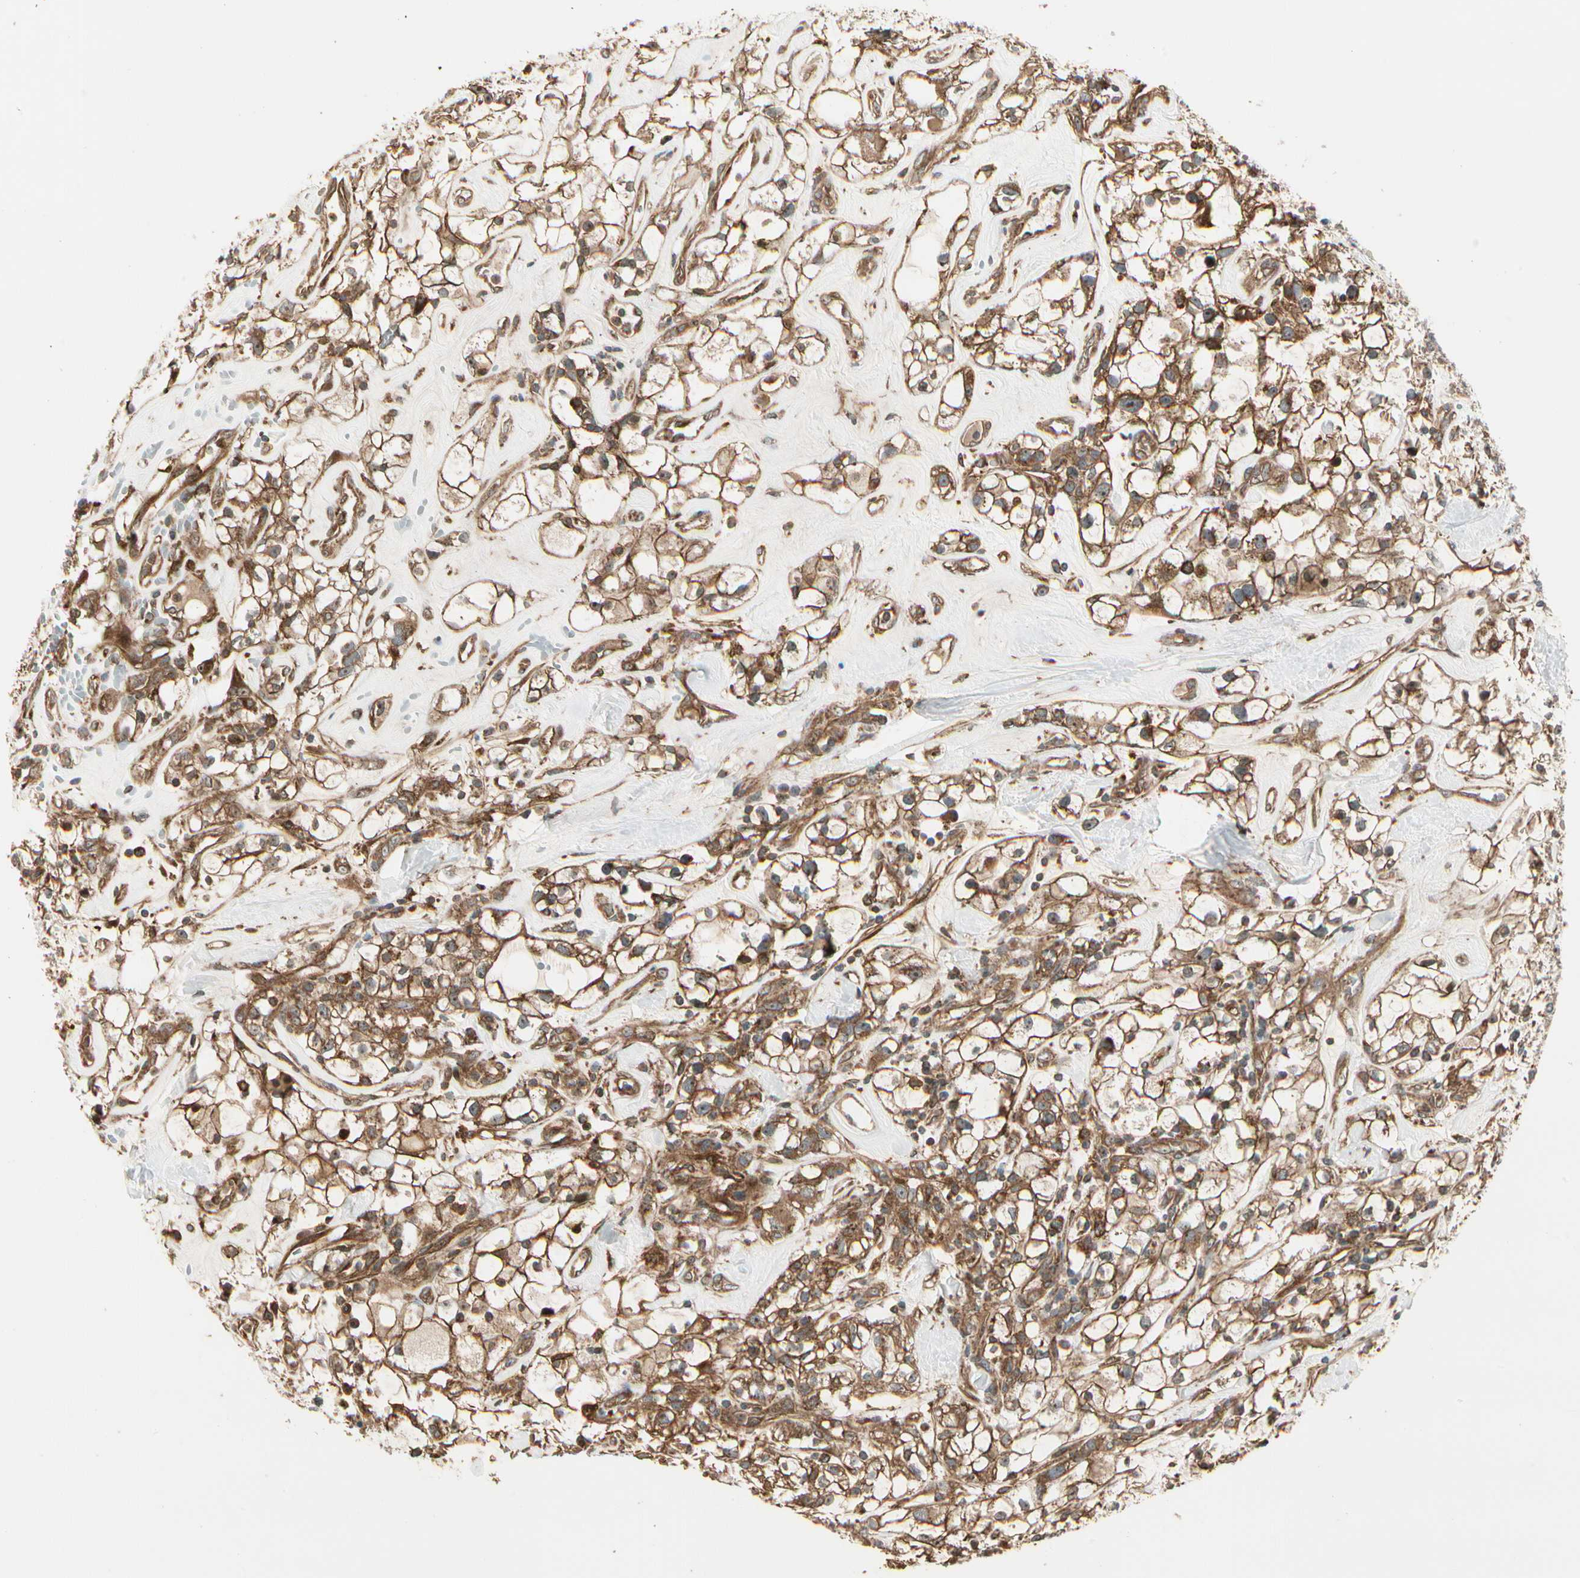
{"staining": {"intensity": "strong", "quantity": ">75%", "location": "cytoplasmic/membranous"}, "tissue": "renal cancer", "cell_type": "Tumor cells", "image_type": "cancer", "snomed": [{"axis": "morphology", "description": "Adenocarcinoma, NOS"}, {"axis": "topography", "description": "Kidney"}], "caption": "Renal adenocarcinoma was stained to show a protein in brown. There is high levels of strong cytoplasmic/membranous positivity in about >75% of tumor cells. (DAB (3,3'-diaminobenzidine) = brown stain, brightfield microscopy at high magnification).", "gene": "FKBP15", "patient": {"sex": "female", "age": 60}}